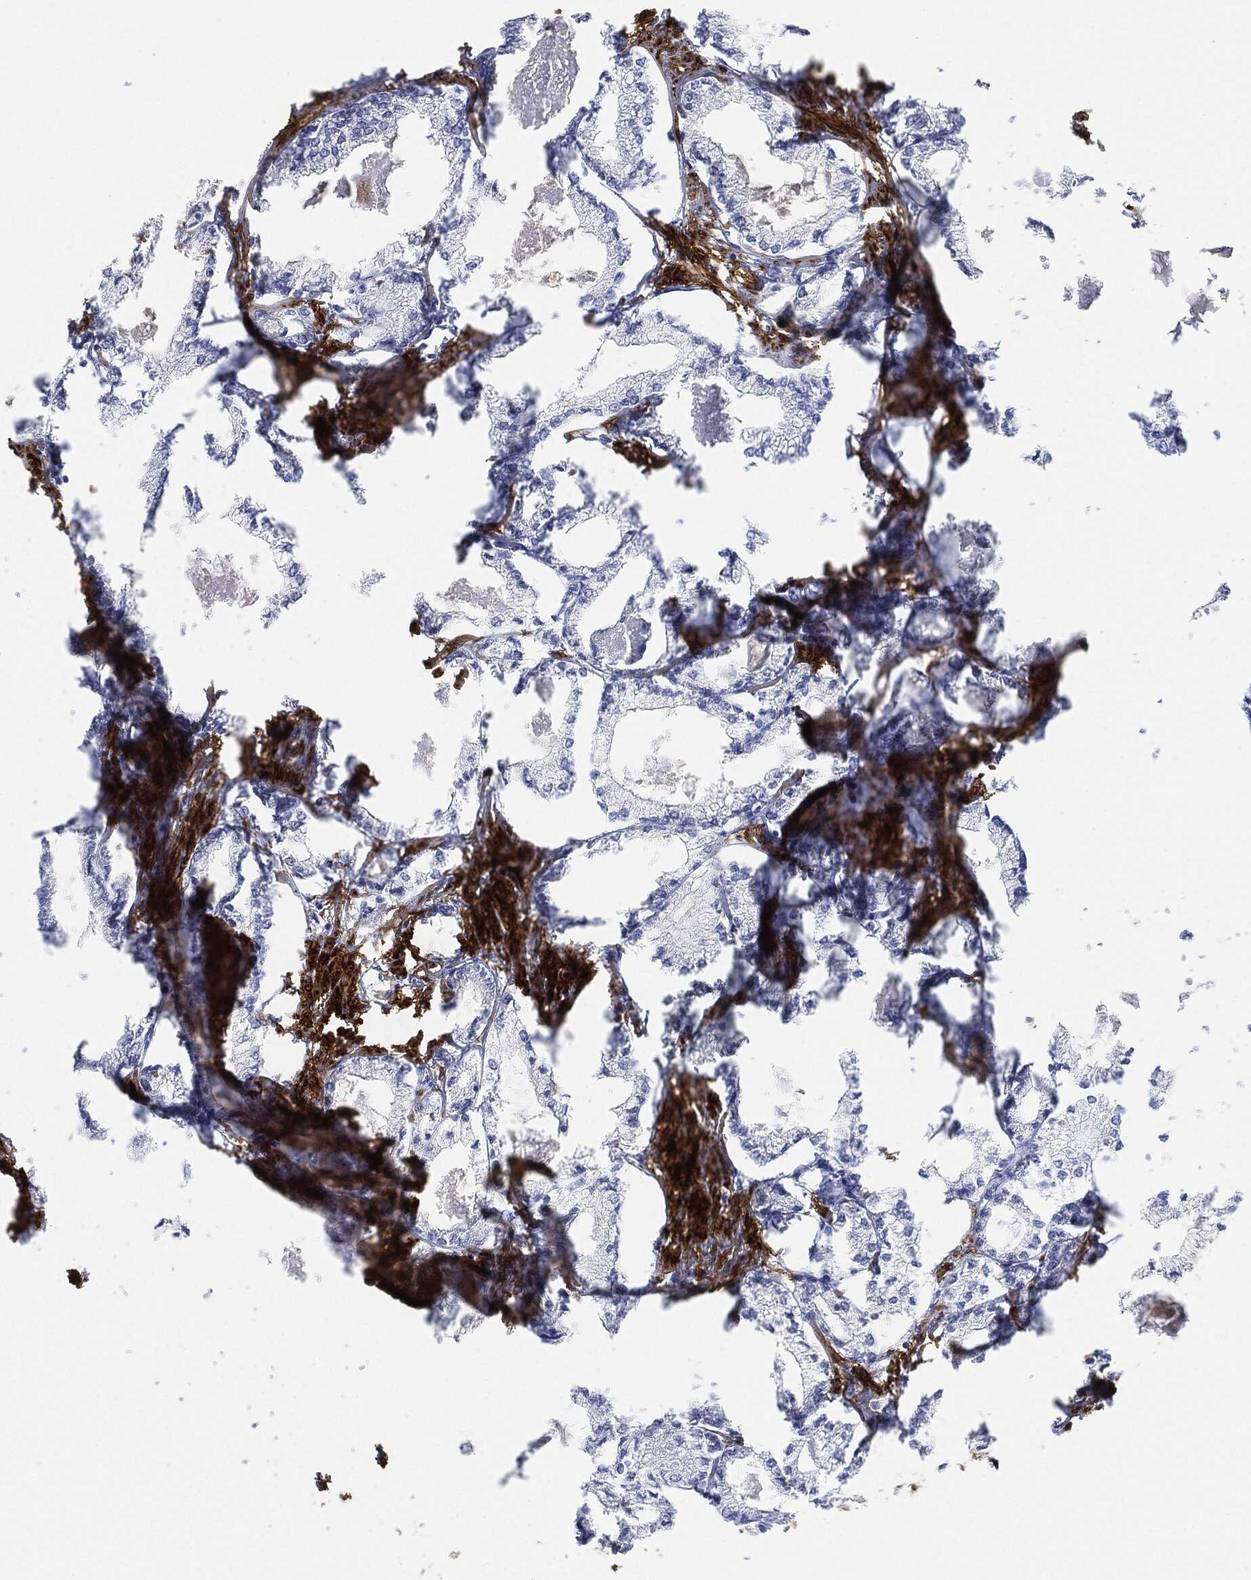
{"staining": {"intensity": "negative", "quantity": "none", "location": "none"}, "tissue": "prostate cancer", "cell_type": "Tumor cells", "image_type": "cancer", "snomed": [{"axis": "morphology", "description": "Adenocarcinoma, NOS"}, {"axis": "topography", "description": "Prostate"}], "caption": "Adenocarcinoma (prostate) stained for a protein using IHC reveals no positivity tumor cells.", "gene": "TAGLN", "patient": {"sex": "male", "age": 56}}